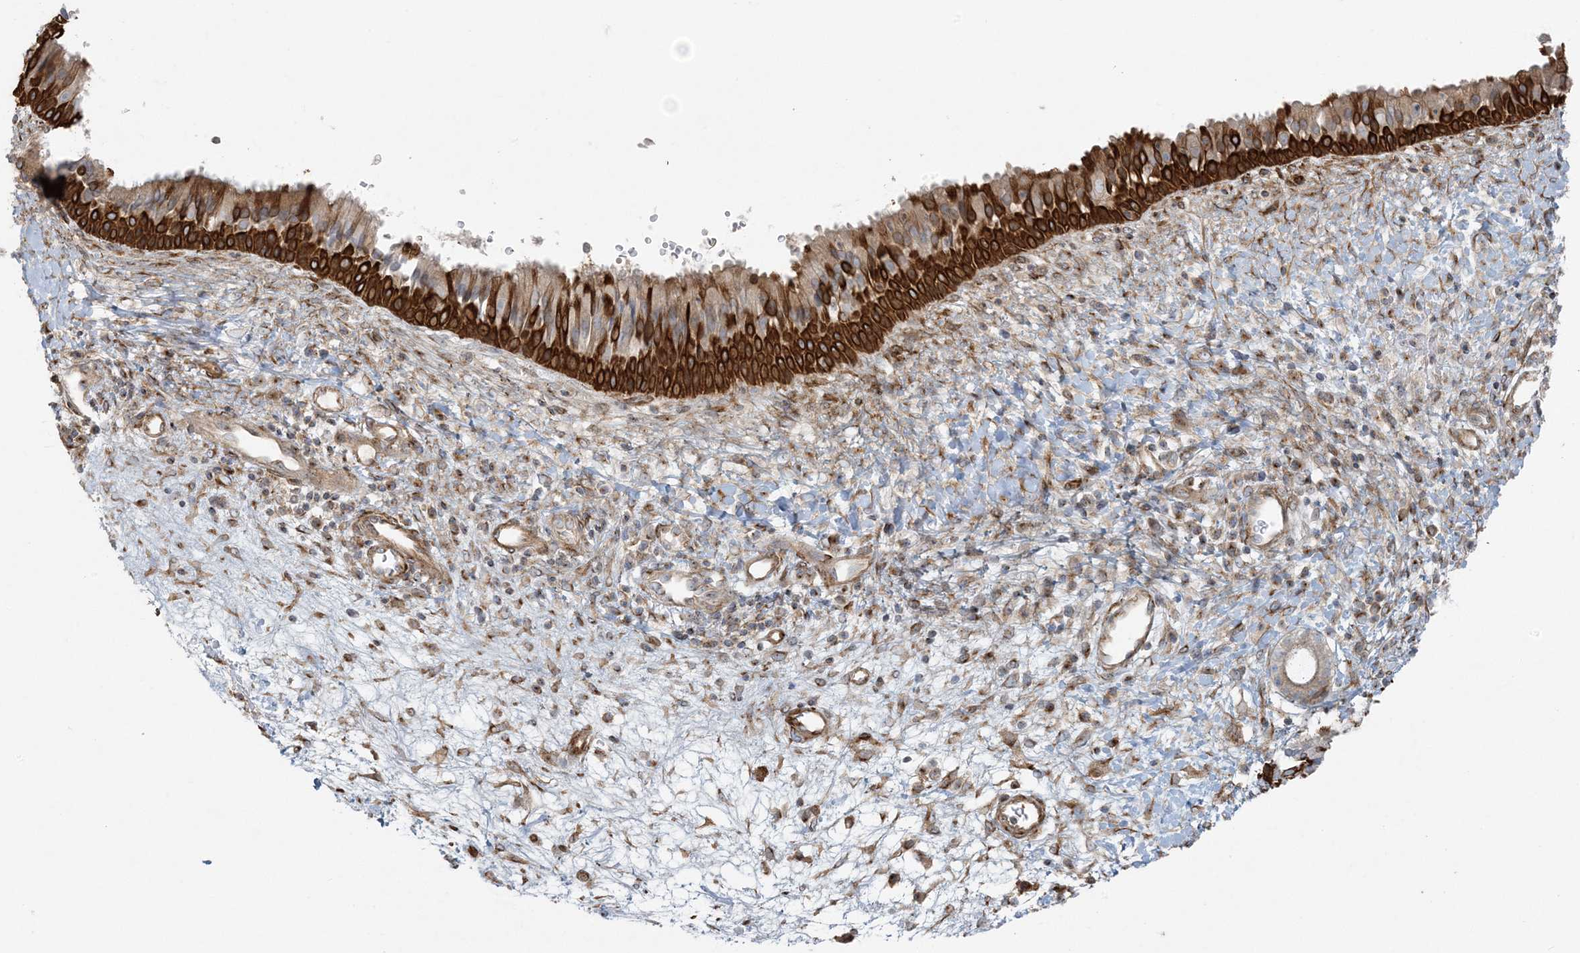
{"staining": {"intensity": "strong", "quantity": ">75%", "location": "cytoplasmic/membranous"}, "tissue": "nasopharynx", "cell_type": "Respiratory epithelial cells", "image_type": "normal", "snomed": [{"axis": "morphology", "description": "Normal tissue, NOS"}, {"axis": "topography", "description": "Nasopharynx"}], "caption": "Strong cytoplasmic/membranous positivity is present in approximately >75% of respiratory epithelial cells in benign nasopharynx. The staining is performed using DAB brown chromogen to label protein expression. The nuclei are counter-stained blue using hematoxylin.", "gene": "PIK3R4", "patient": {"sex": "male", "age": 22}}